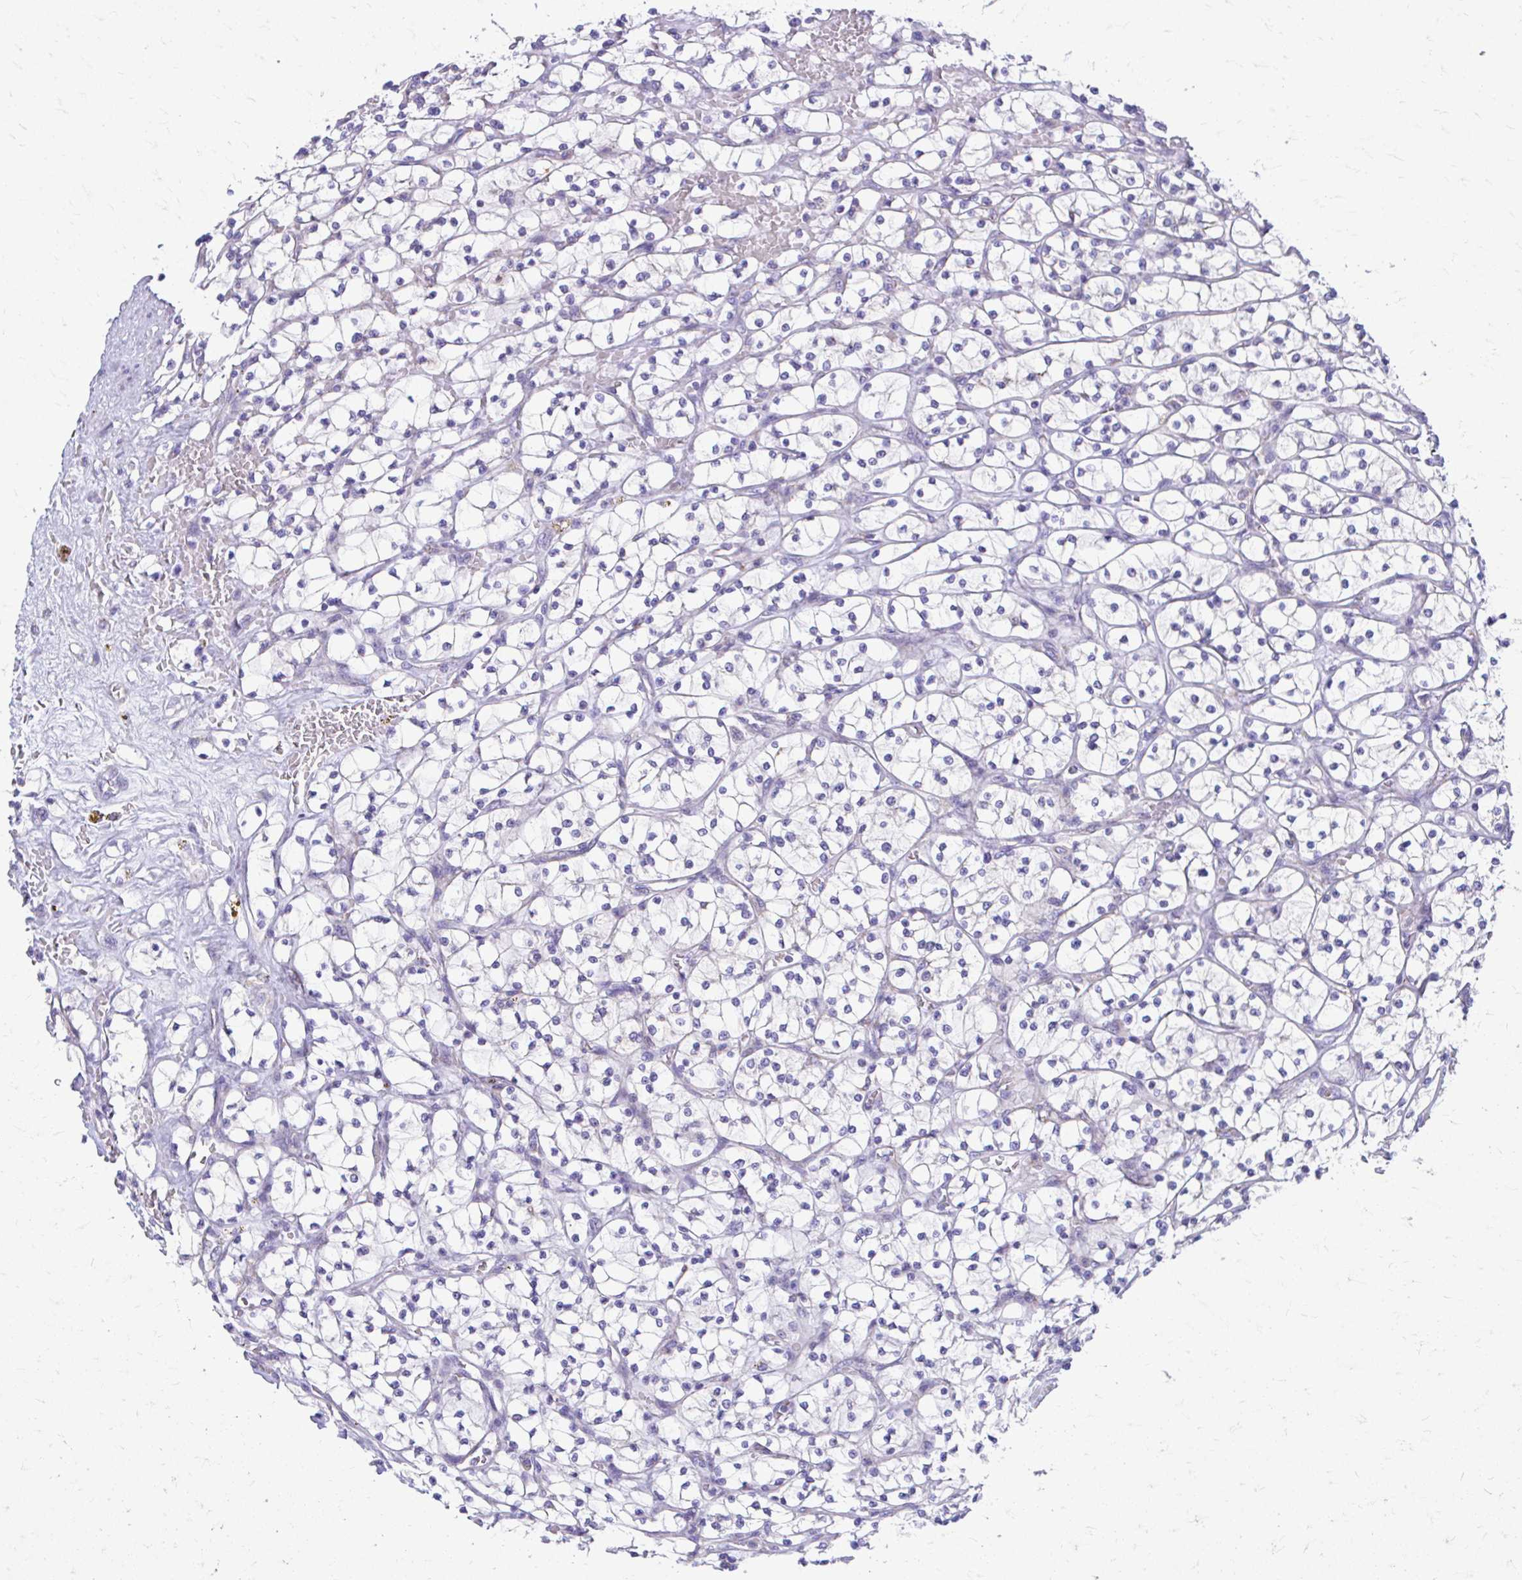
{"staining": {"intensity": "negative", "quantity": "none", "location": "none"}, "tissue": "renal cancer", "cell_type": "Tumor cells", "image_type": "cancer", "snomed": [{"axis": "morphology", "description": "Adenocarcinoma, NOS"}, {"axis": "topography", "description": "Kidney"}], "caption": "Tumor cells are negative for protein expression in human renal cancer.", "gene": "MRPL19", "patient": {"sex": "female", "age": 64}}